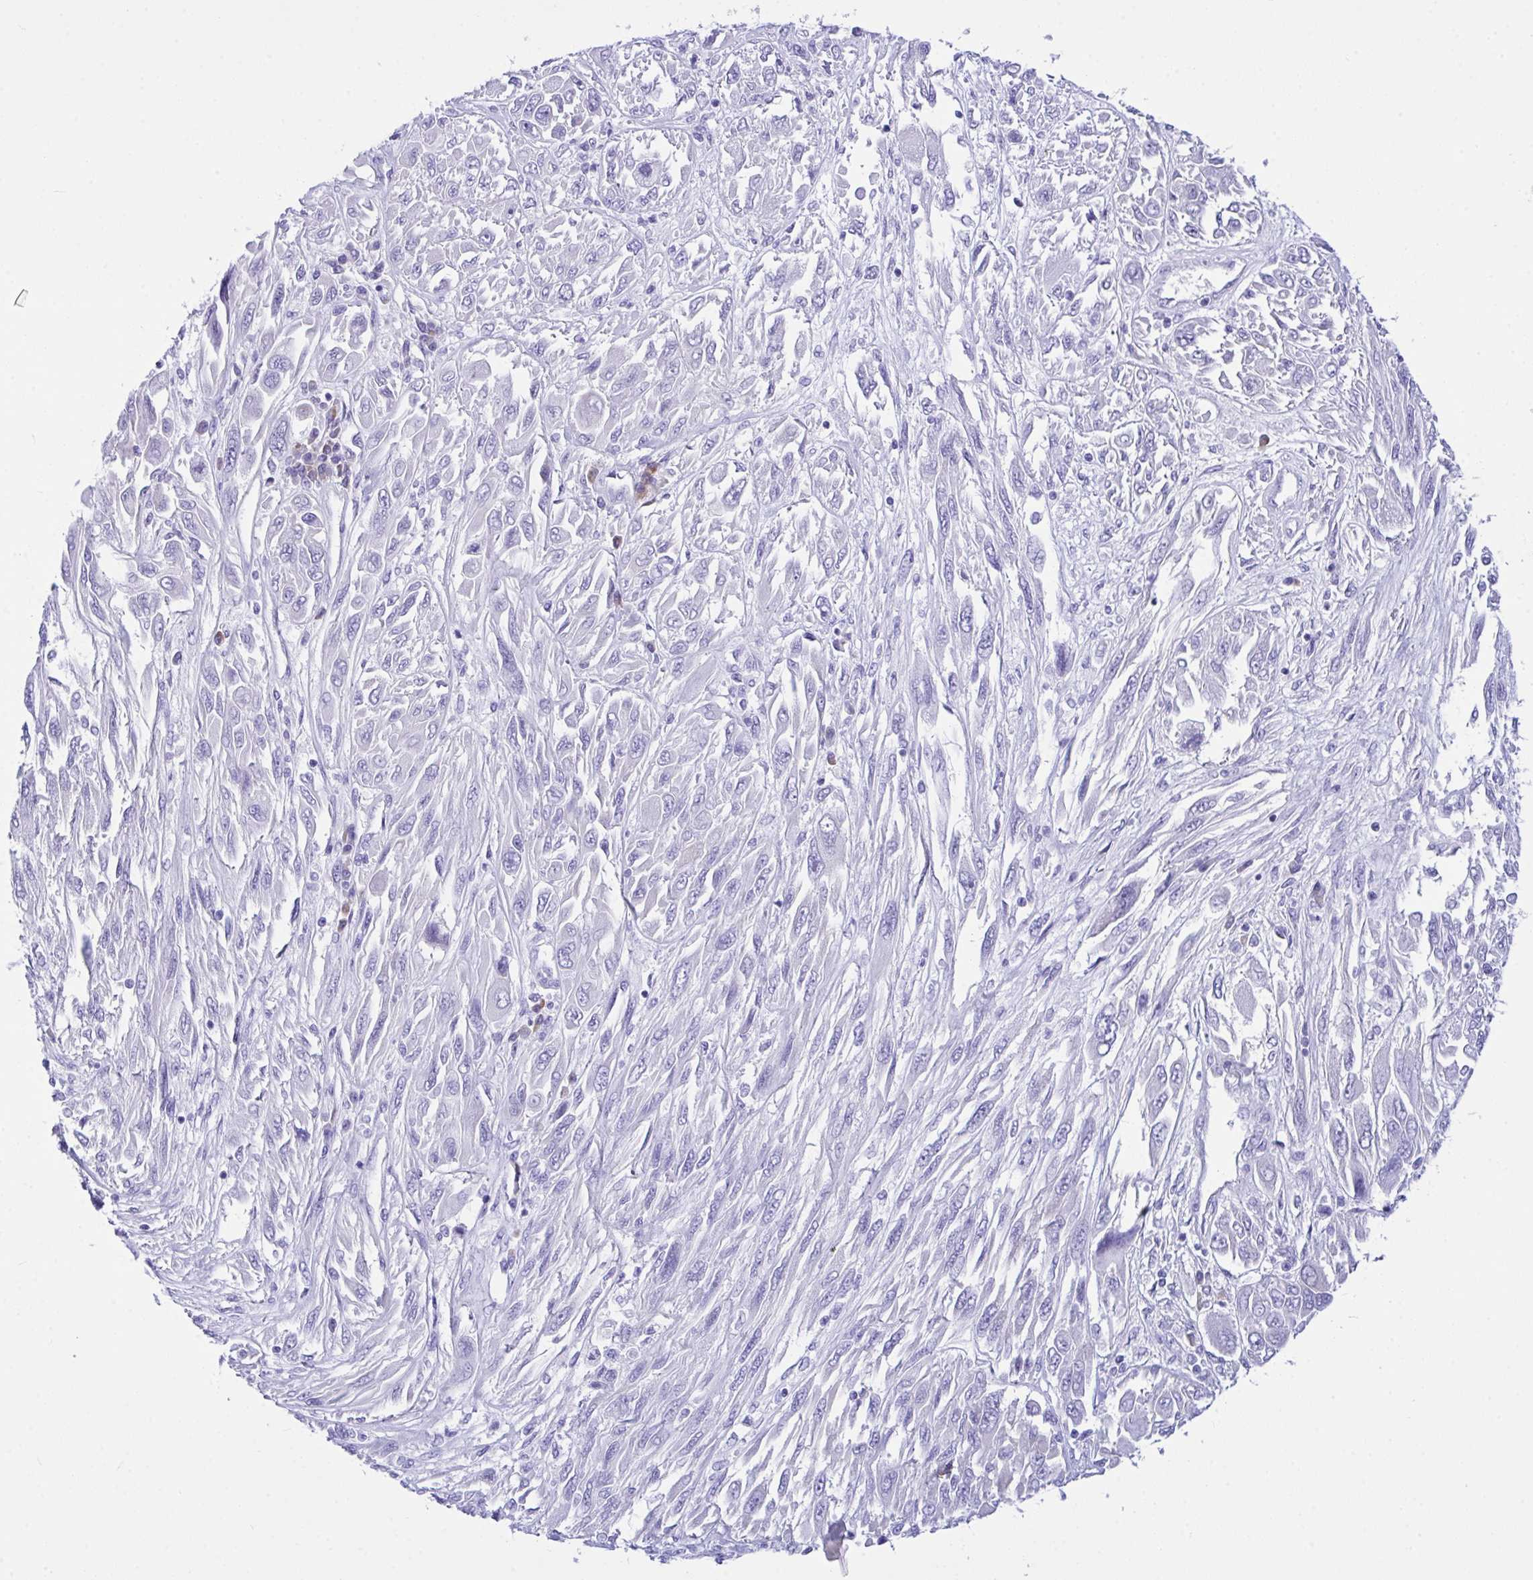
{"staining": {"intensity": "negative", "quantity": "none", "location": "none"}, "tissue": "melanoma", "cell_type": "Tumor cells", "image_type": "cancer", "snomed": [{"axis": "morphology", "description": "Malignant melanoma, NOS"}, {"axis": "topography", "description": "Skin"}], "caption": "The IHC micrograph has no significant expression in tumor cells of malignant melanoma tissue.", "gene": "BEST4", "patient": {"sex": "female", "age": 91}}